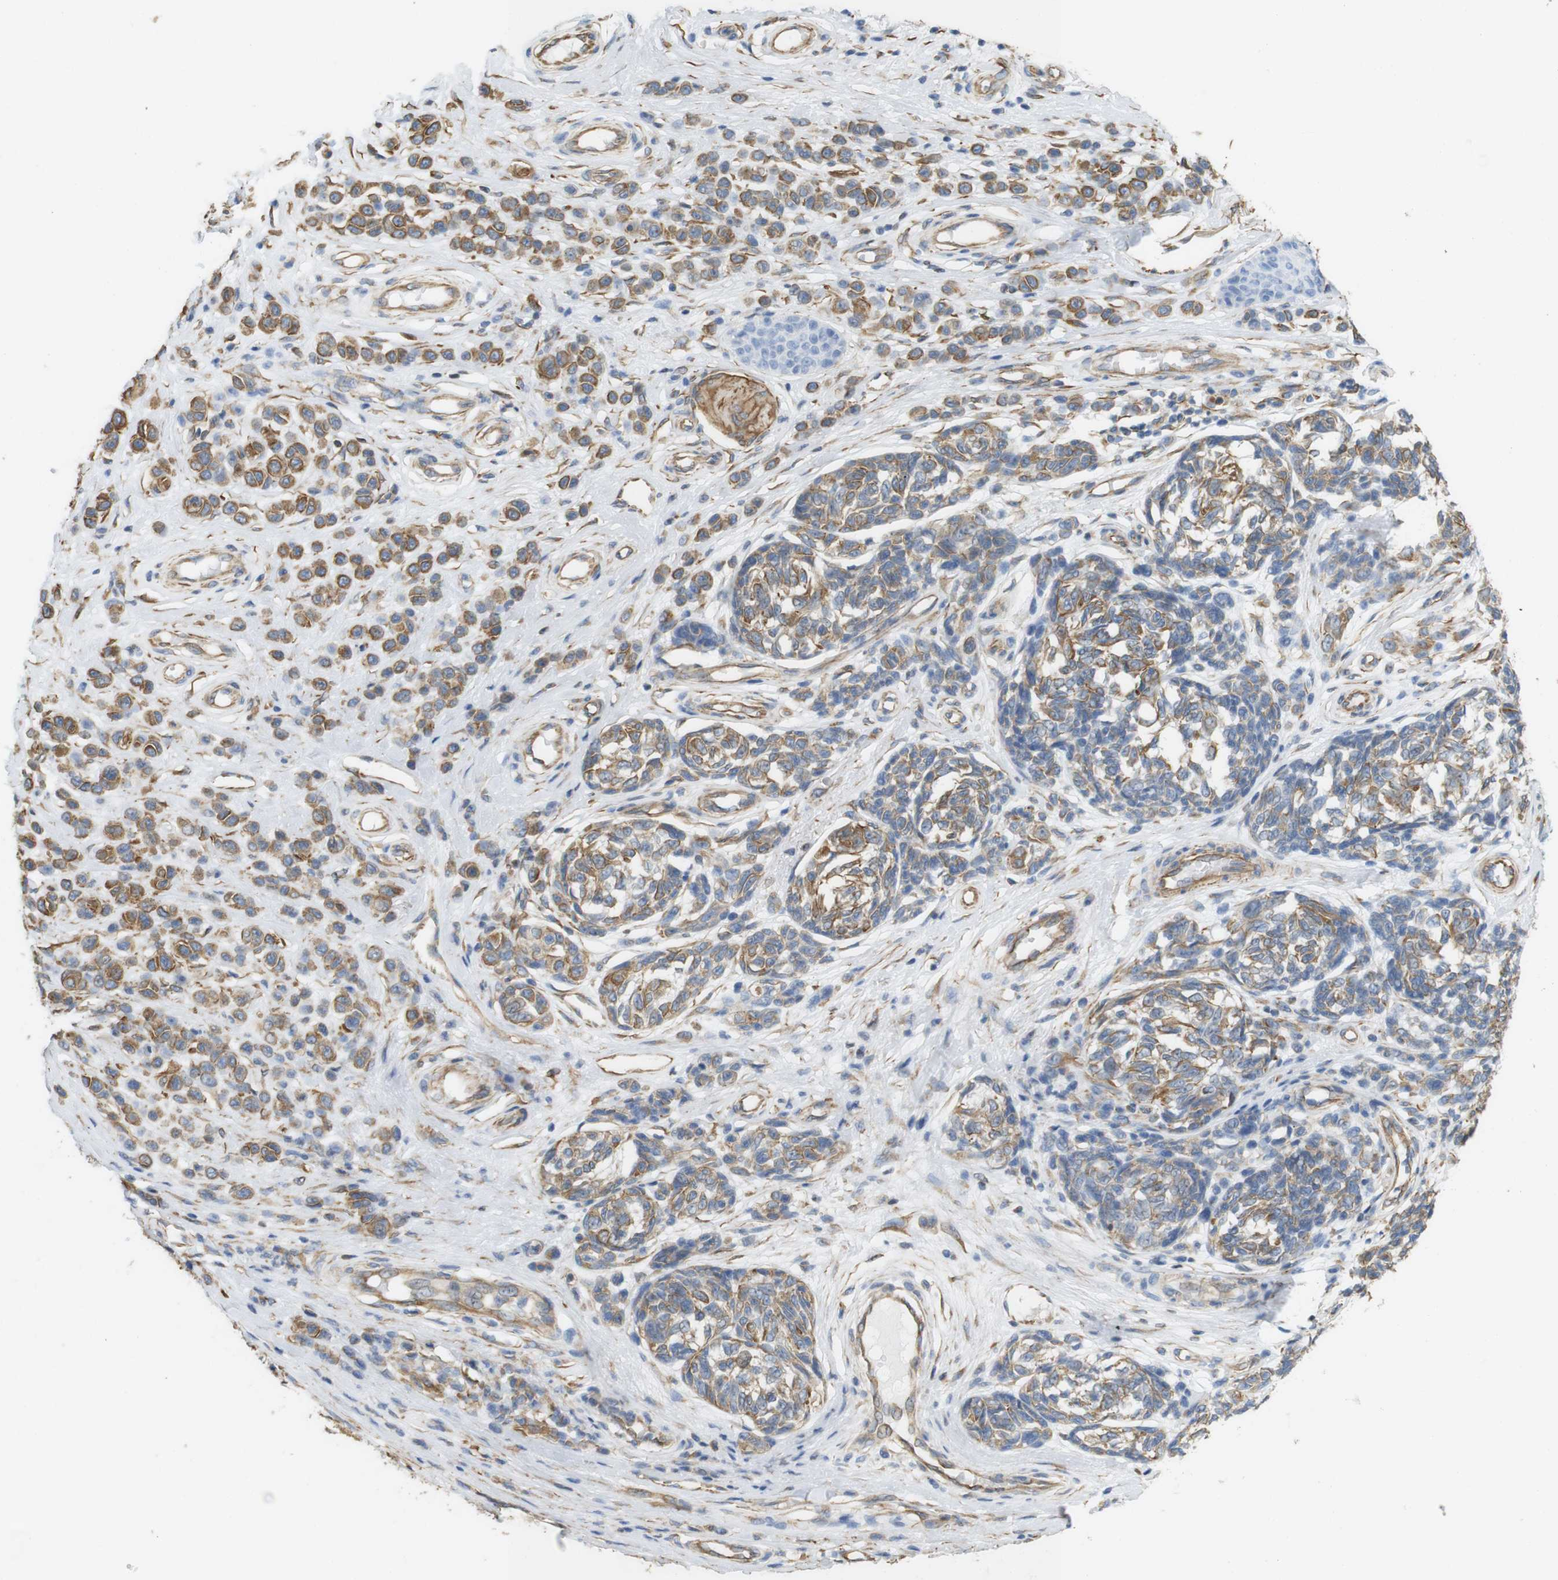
{"staining": {"intensity": "moderate", "quantity": "25%-75%", "location": "cytoplasmic/membranous"}, "tissue": "melanoma", "cell_type": "Tumor cells", "image_type": "cancer", "snomed": [{"axis": "morphology", "description": "Malignant melanoma, NOS"}, {"axis": "topography", "description": "Skin"}], "caption": "Immunohistochemistry histopathology image of human melanoma stained for a protein (brown), which displays medium levels of moderate cytoplasmic/membranous expression in about 25%-75% of tumor cells.", "gene": "MS4A10", "patient": {"sex": "female", "age": 64}}